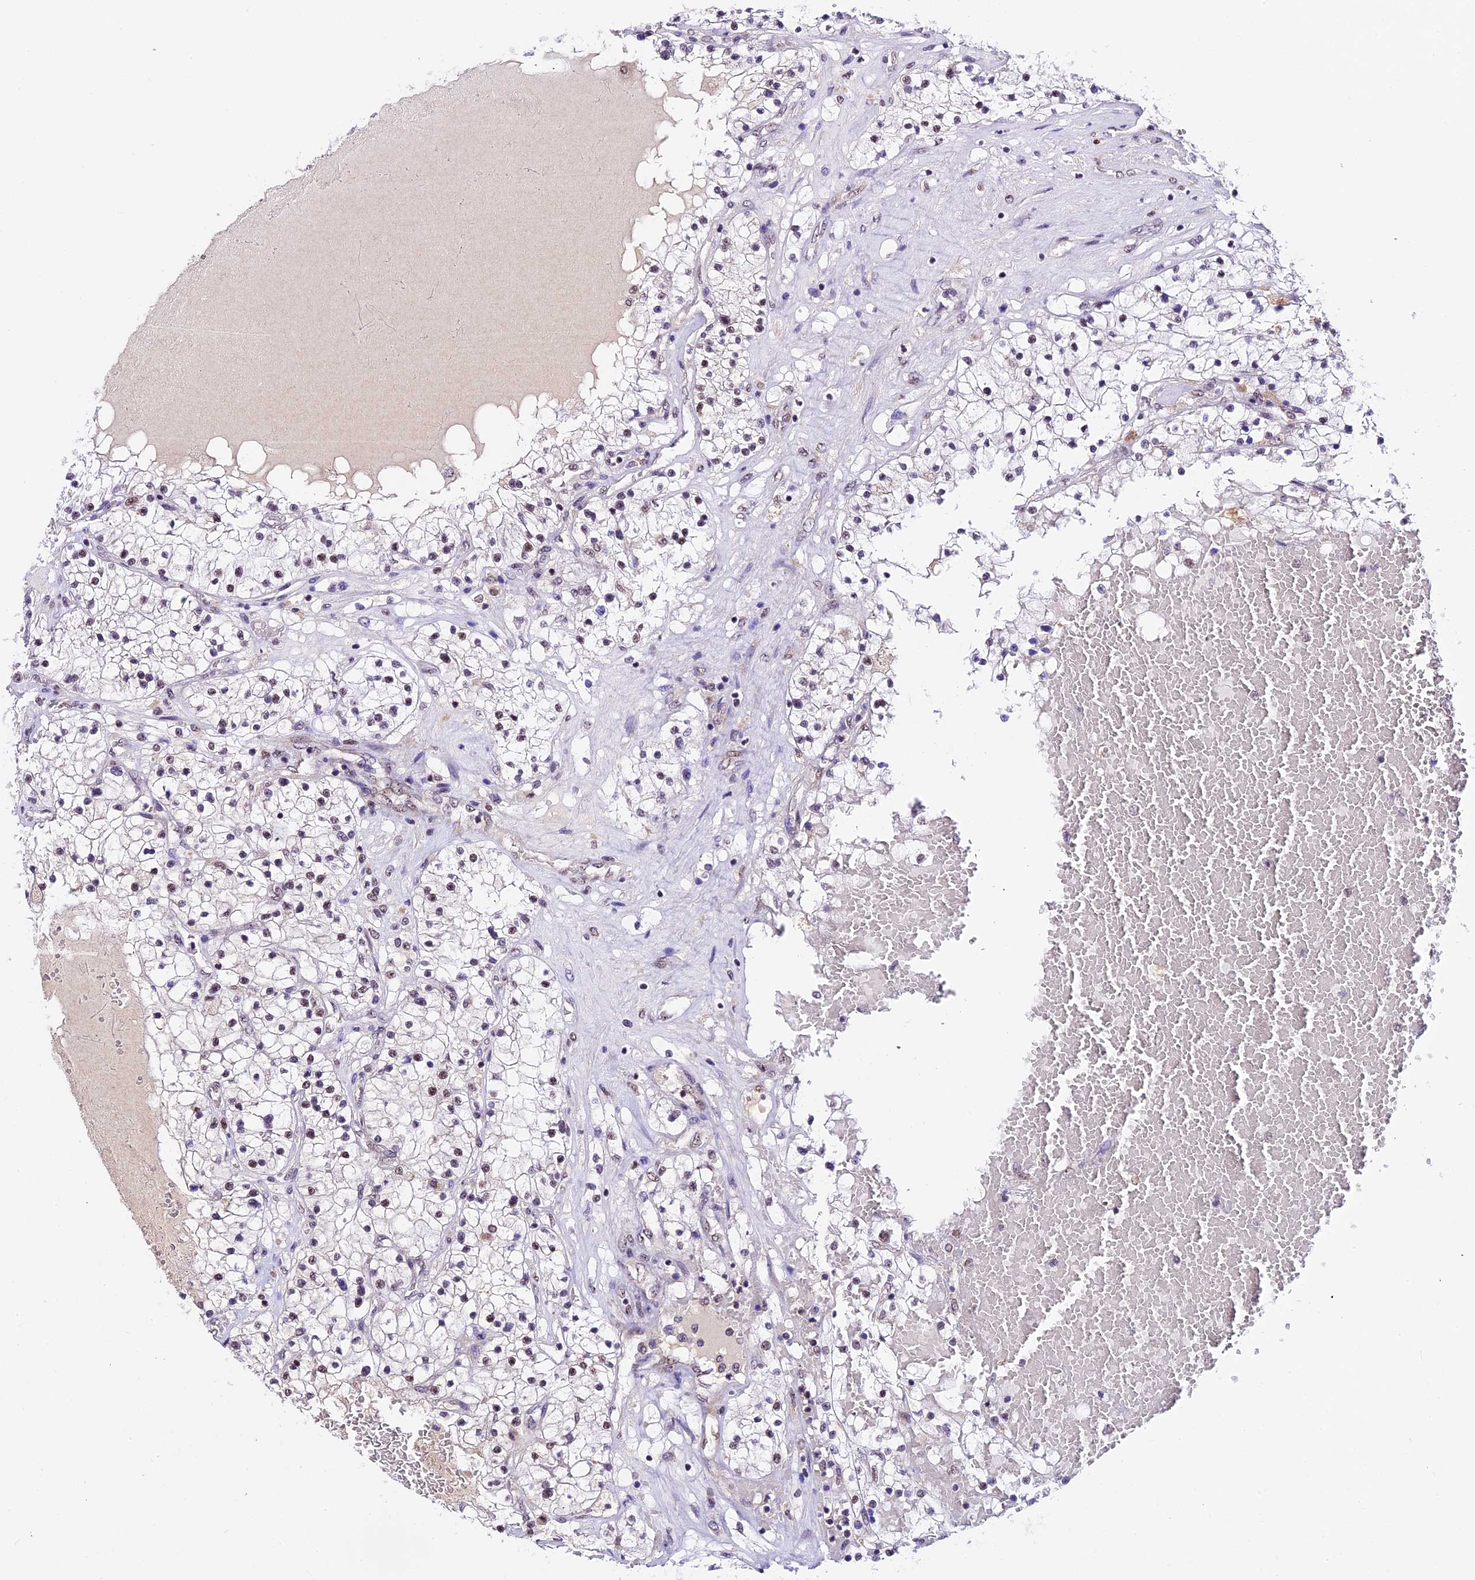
{"staining": {"intensity": "weak", "quantity": "<25%", "location": "nuclear"}, "tissue": "renal cancer", "cell_type": "Tumor cells", "image_type": "cancer", "snomed": [{"axis": "morphology", "description": "Normal tissue, NOS"}, {"axis": "morphology", "description": "Adenocarcinoma, NOS"}, {"axis": "topography", "description": "Kidney"}], "caption": "DAB immunohistochemical staining of renal cancer exhibits no significant expression in tumor cells.", "gene": "CARS2", "patient": {"sex": "male", "age": 68}}